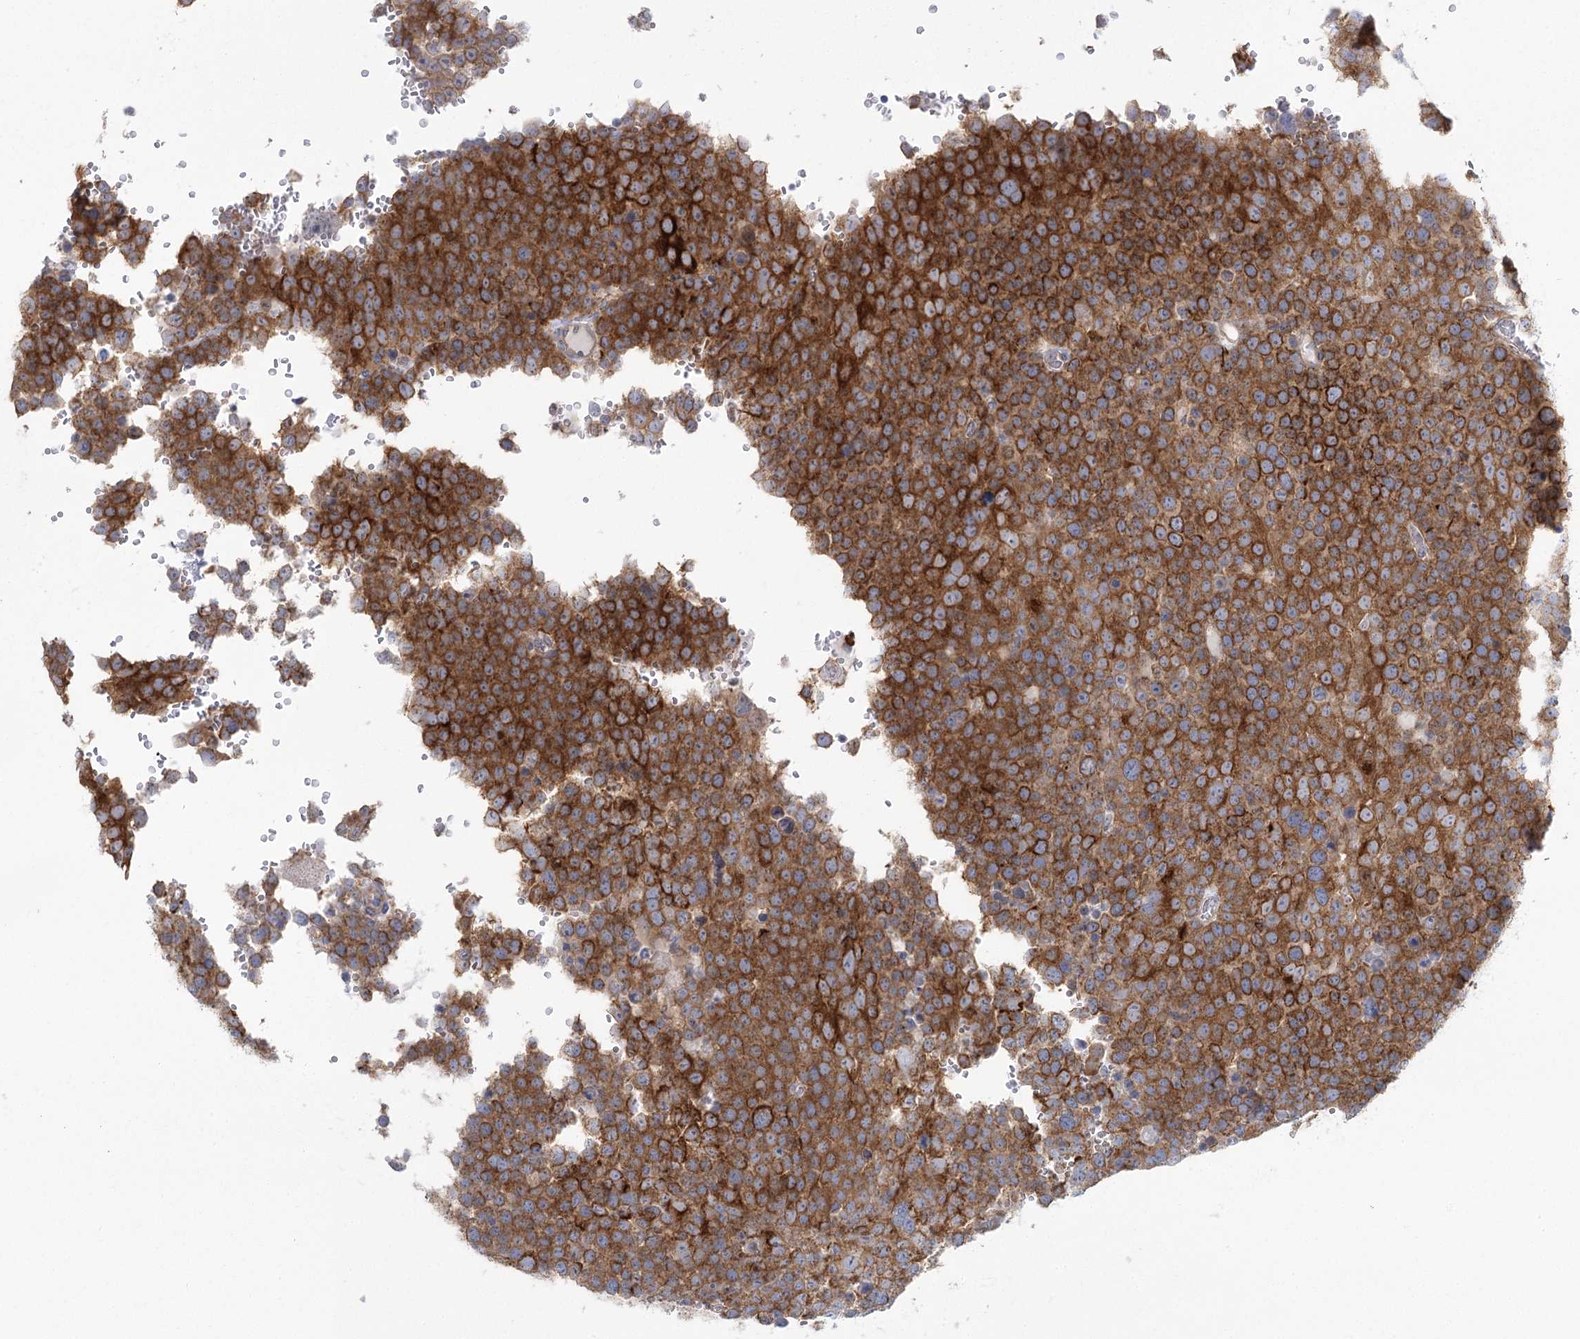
{"staining": {"intensity": "strong", "quantity": ">75%", "location": "cytoplasmic/membranous"}, "tissue": "testis cancer", "cell_type": "Tumor cells", "image_type": "cancer", "snomed": [{"axis": "morphology", "description": "Seminoma, NOS"}, {"axis": "topography", "description": "Testis"}], "caption": "Immunohistochemical staining of human testis cancer (seminoma) exhibits high levels of strong cytoplasmic/membranous protein staining in about >75% of tumor cells.", "gene": "CCDC88A", "patient": {"sex": "male", "age": 71}}